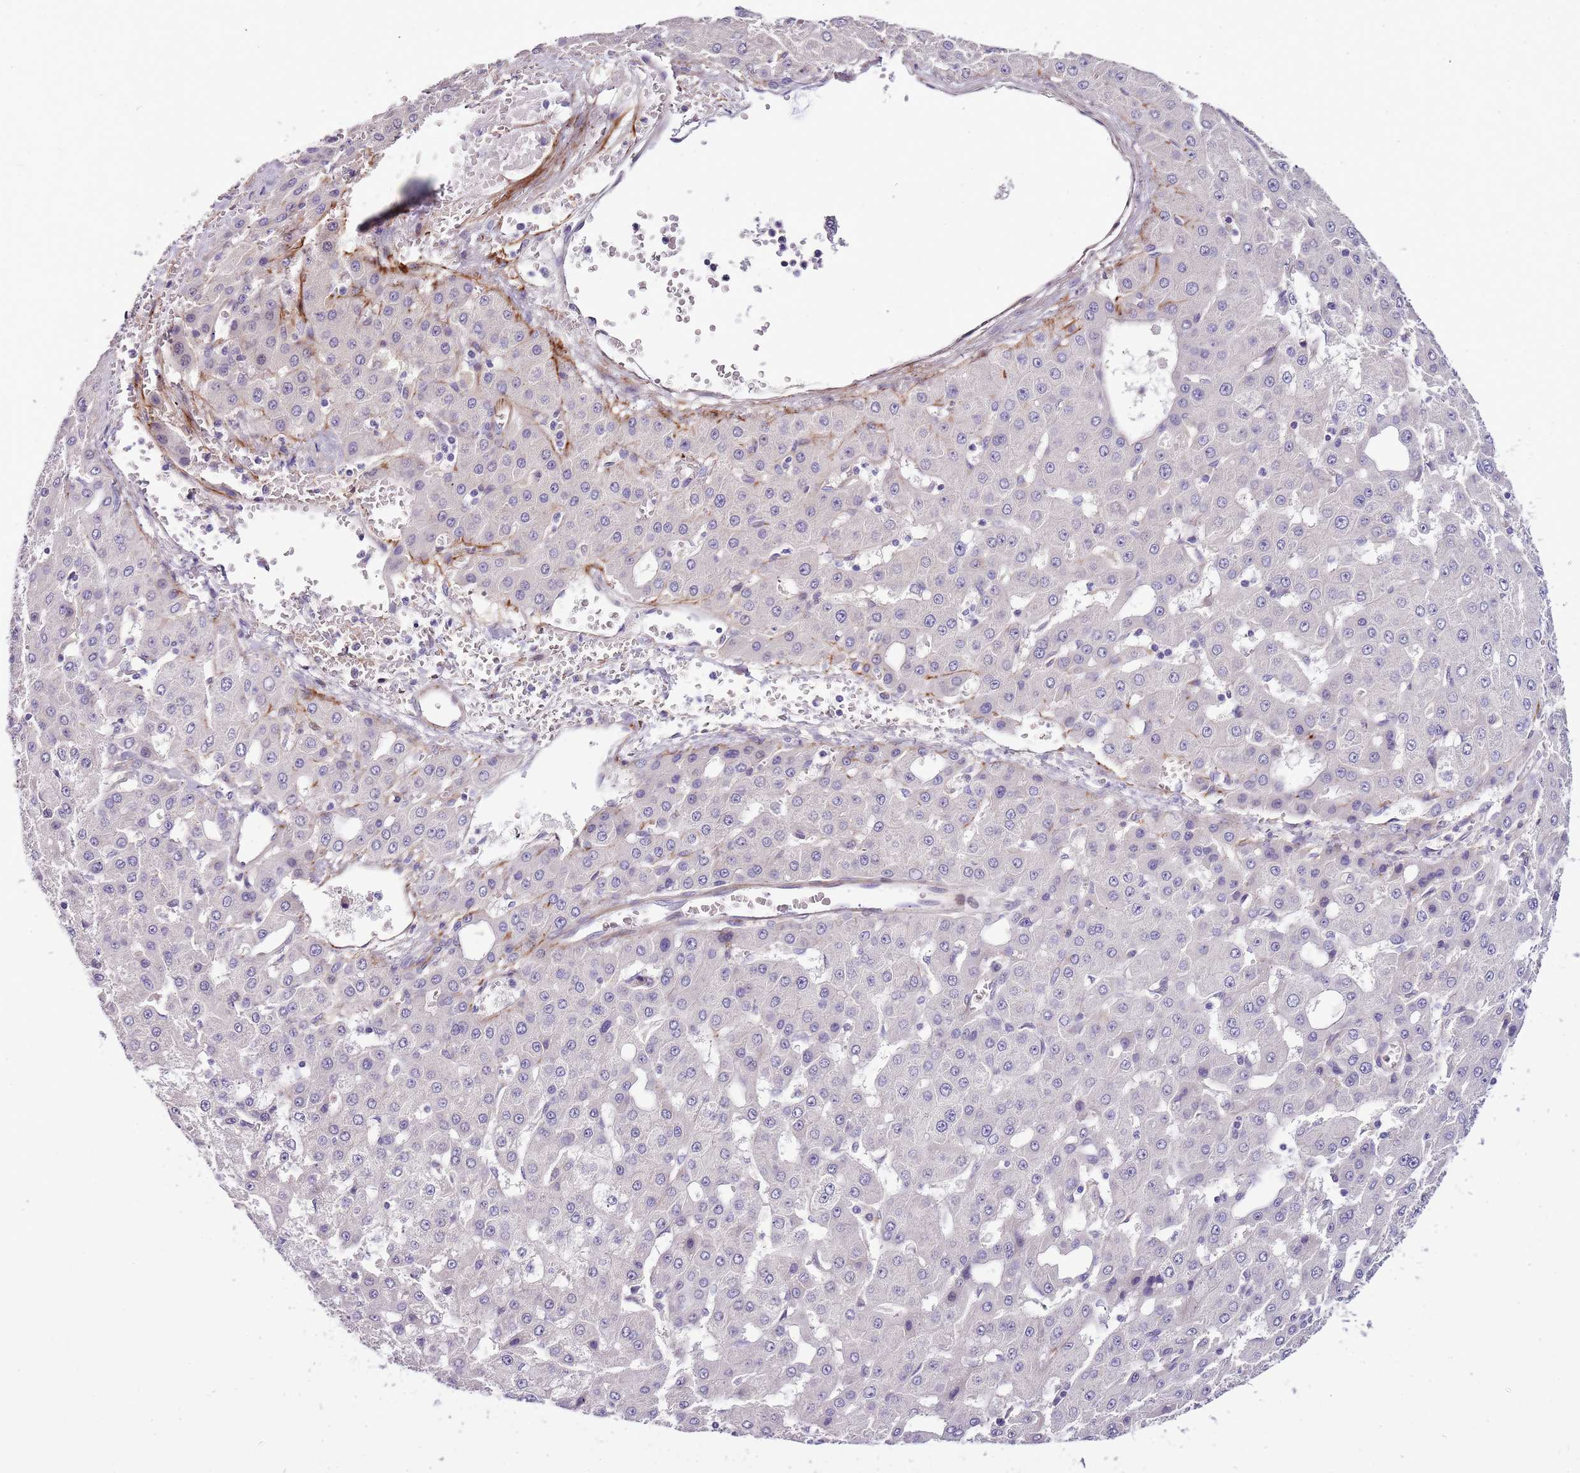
{"staining": {"intensity": "negative", "quantity": "none", "location": "none"}, "tissue": "liver cancer", "cell_type": "Tumor cells", "image_type": "cancer", "snomed": [{"axis": "morphology", "description": "Carcinoma, Hepatocellular, NOS"}, {"axis": "topography", "description": "Liver"}], "caption": "DAB (3,3'-diaminobenzidine) immunohistochemical staining of liver hepatocellular carcinoma exhibits no significant positivity in tumor cells.", "gene": "NKX2-3", "patient": {"sex": "male", "age": 47}}